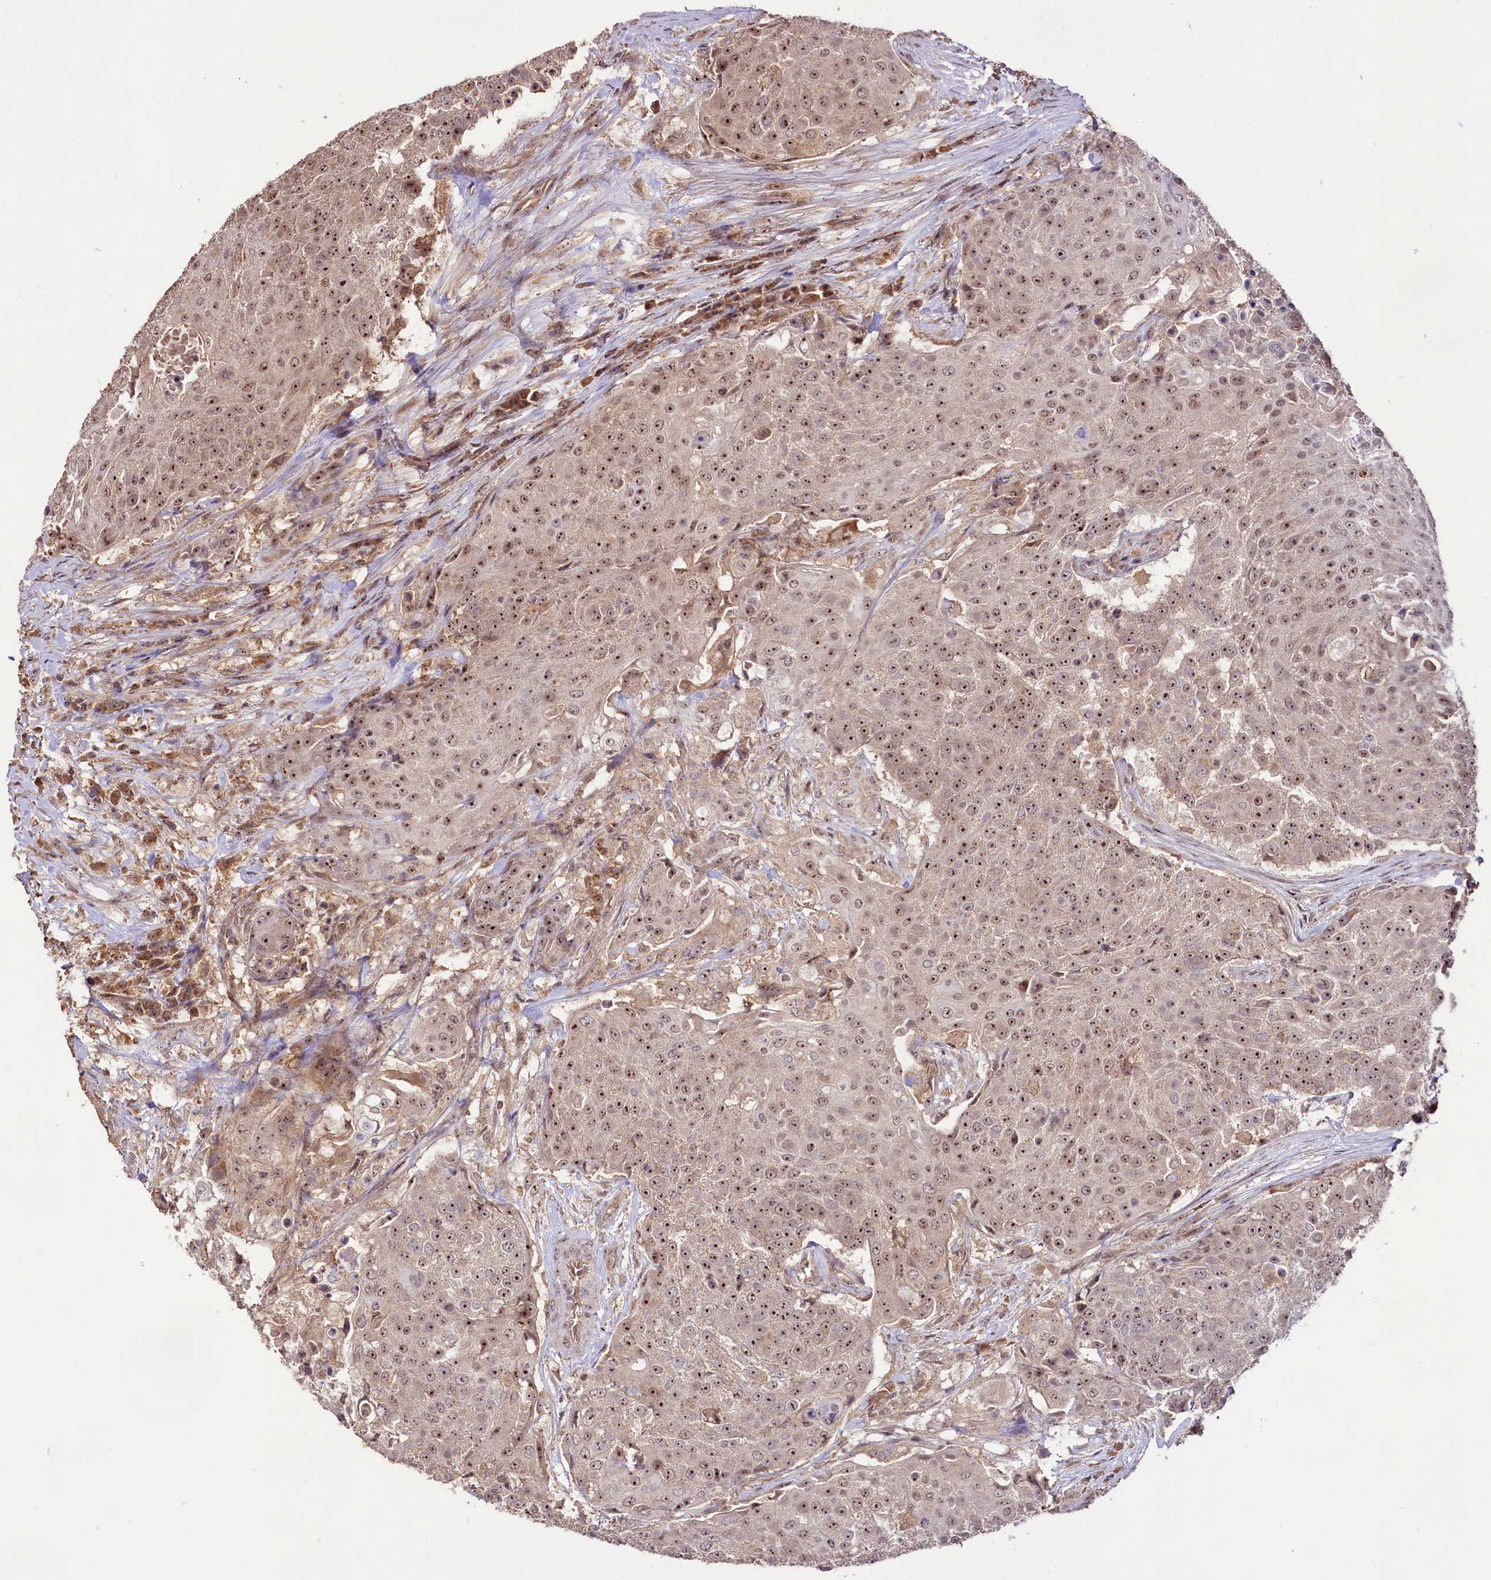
{"staining": {"intensity": "moderate", "quantity": ">75%", "location": "nuclear"}, "tissue": "urothelial cancer", "cell_type": "Tumor cells", "image_type": "cancer", "snomed": [{"axis": "morphology", "description": "Urothelial carcinoma, High grade"}, {"axis": "topography", "description": "Urinary bladder"}], "caption": "Immunohistochemical staining of human urothelial carcinoma (high-grade) displays moderate nuclear protein expression in approximately >75% of tumor cells.", "gene": "RRP8", "patient": {"sex": "female", "age": 63}}